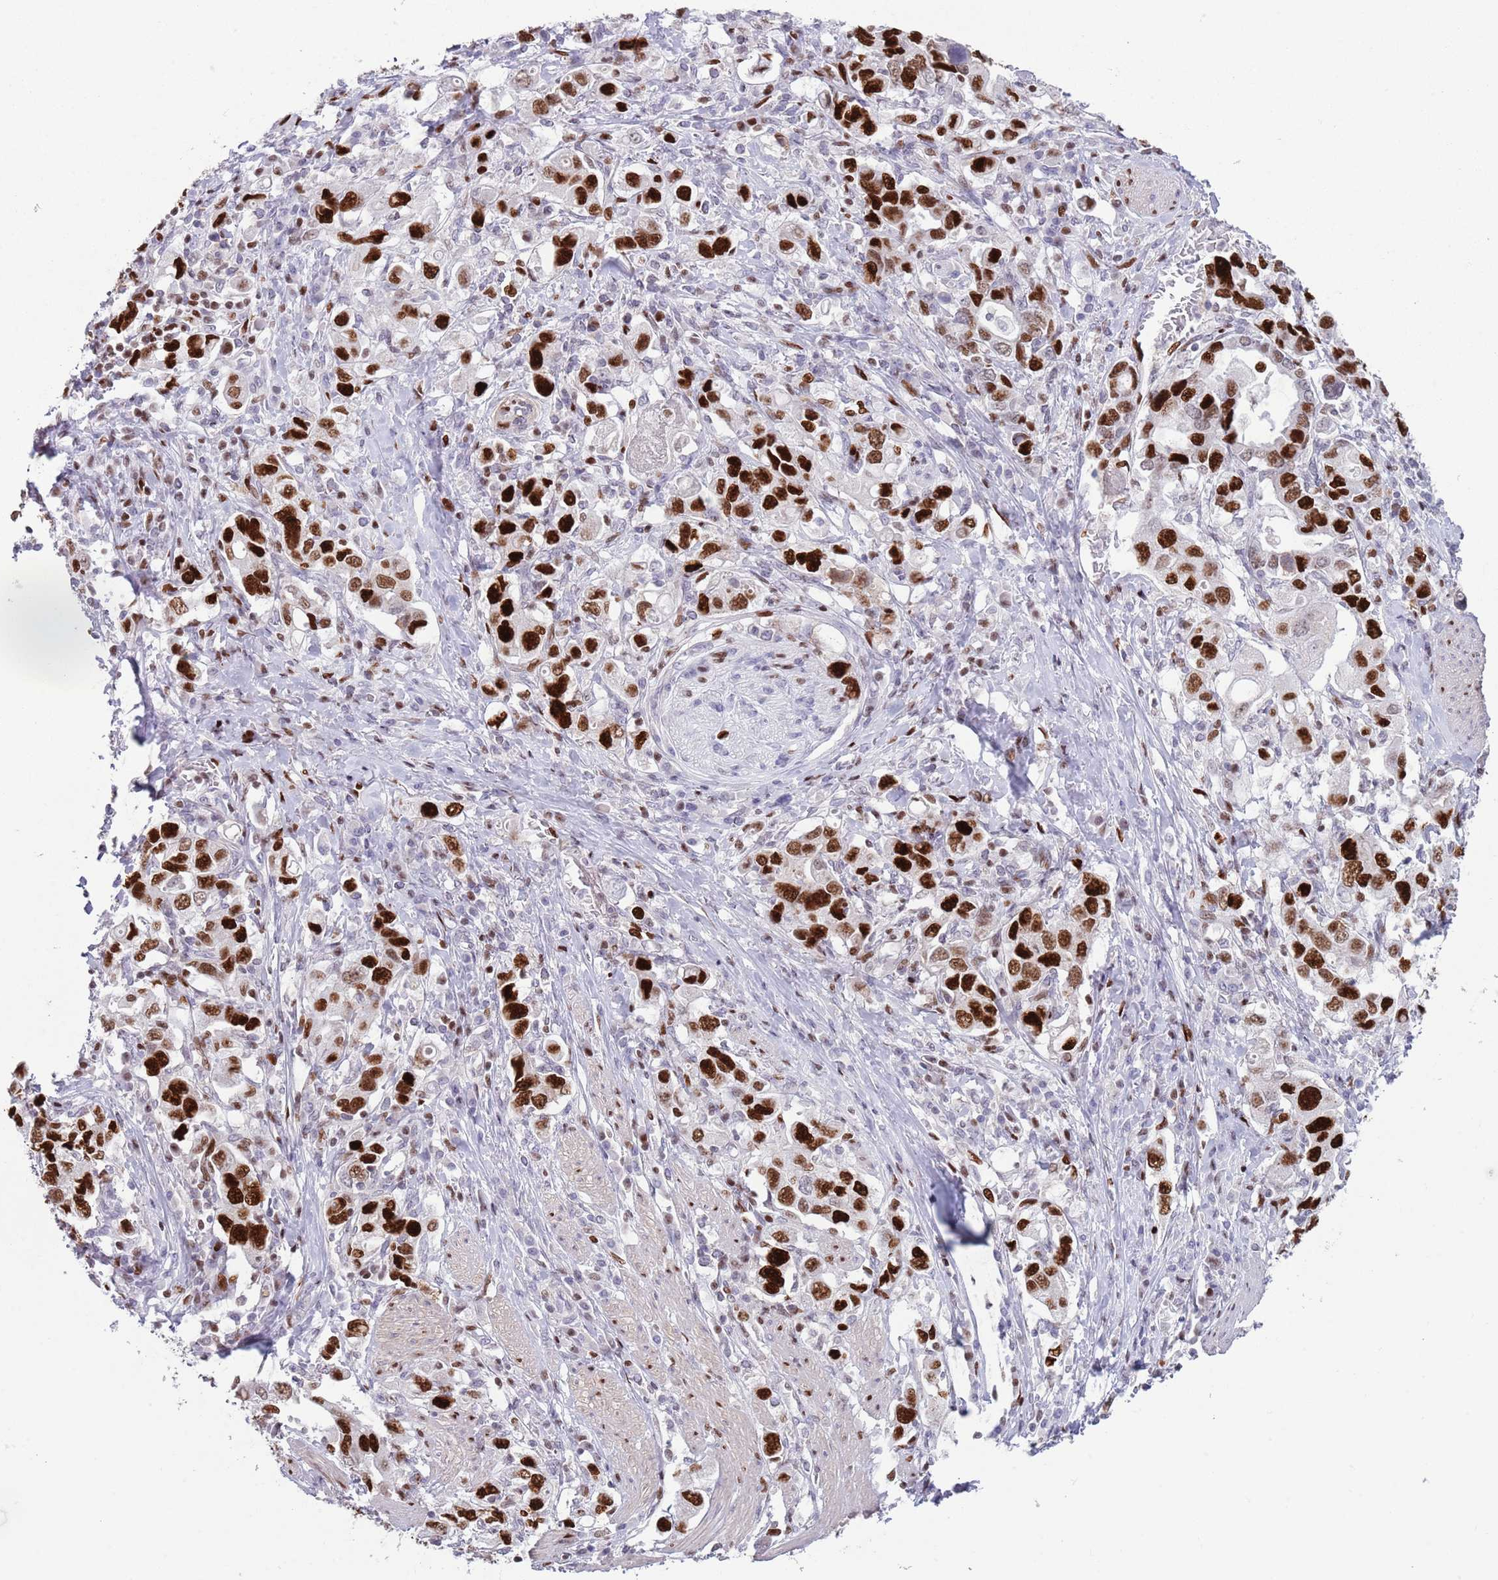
{"staining": {"intensity": "strong", "quantity": ">75%", "location": "nuclear"}, "tissue": "stomach cancer", "cell_type": "Tumor cells", "image_type": "cancer", "snomed": [{"axis": "morphology", "description": "Adenocarcinoma, NOS"}, {"axis": "topography", "description": "Stomach, upper"}, {"axis": "topography", "description": "Stomach"}], "caption": "Immunohistochemistry micrograph of neoplastic tissue: stomach cancer stained using IHC displays high levels of strong protein expression localized specifically in the nuclear of tumor cells, appearing as a nuclear brown color.", "gene": "MFSD10", "patient": {"sex": "male", "age": 62}}